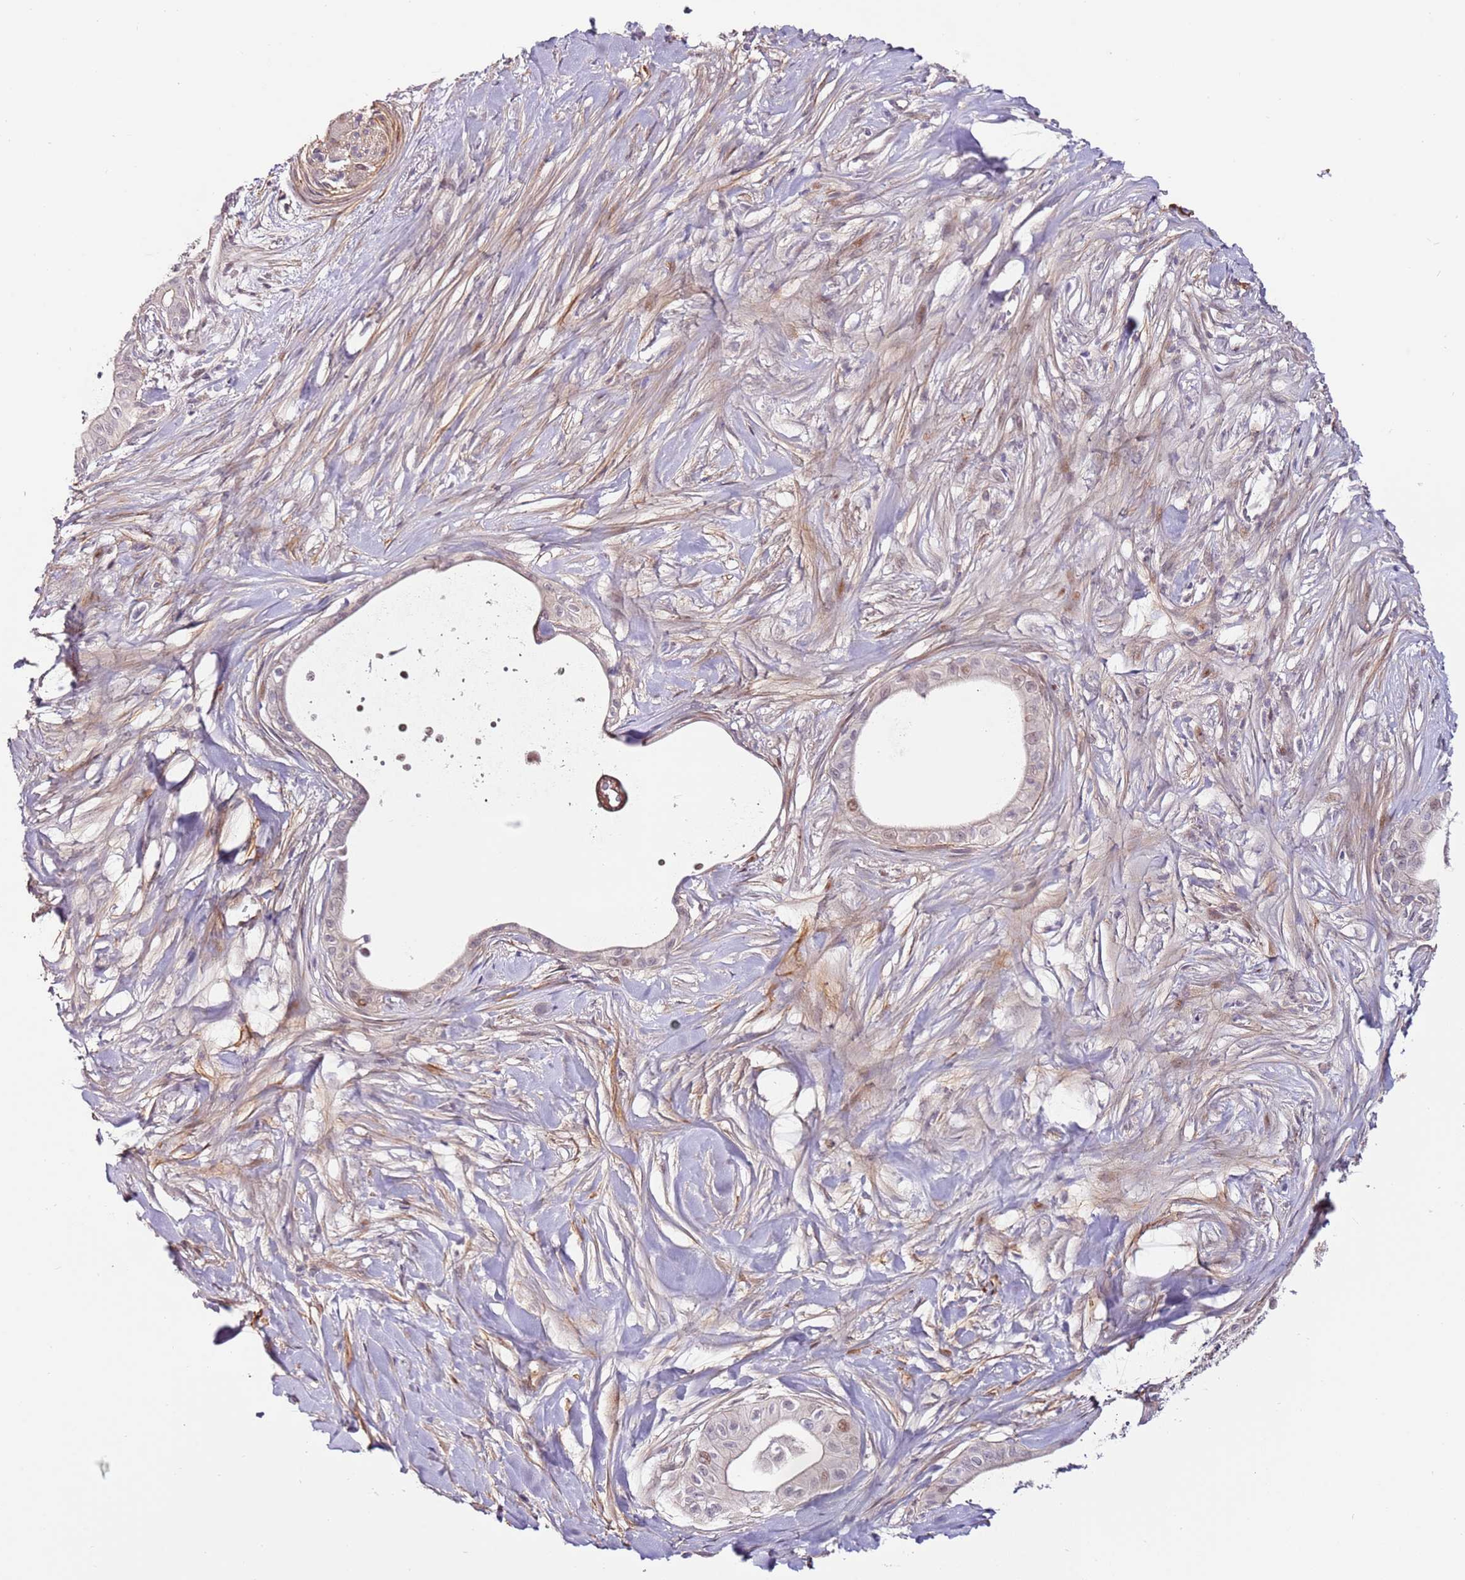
{"staining": {"intensity": "weak", "quantity": "<25%", "location": "nuclear"}, "tissue": "pancreatic cancer", "cell_type": "Tumor cells", "image_type": "cancer", "snomed": [{"axis": "morphology", "description": "Adenocarcinoma, NOS"}, {"axis": "topography", "description": "Pancreas"}], "caption": "The micrograph demonstrates no staining of tumor cells in adenocarcinoma (pancreatic).", "gene": "MTG2", "patient": {"sex": "male", "age": 78}}